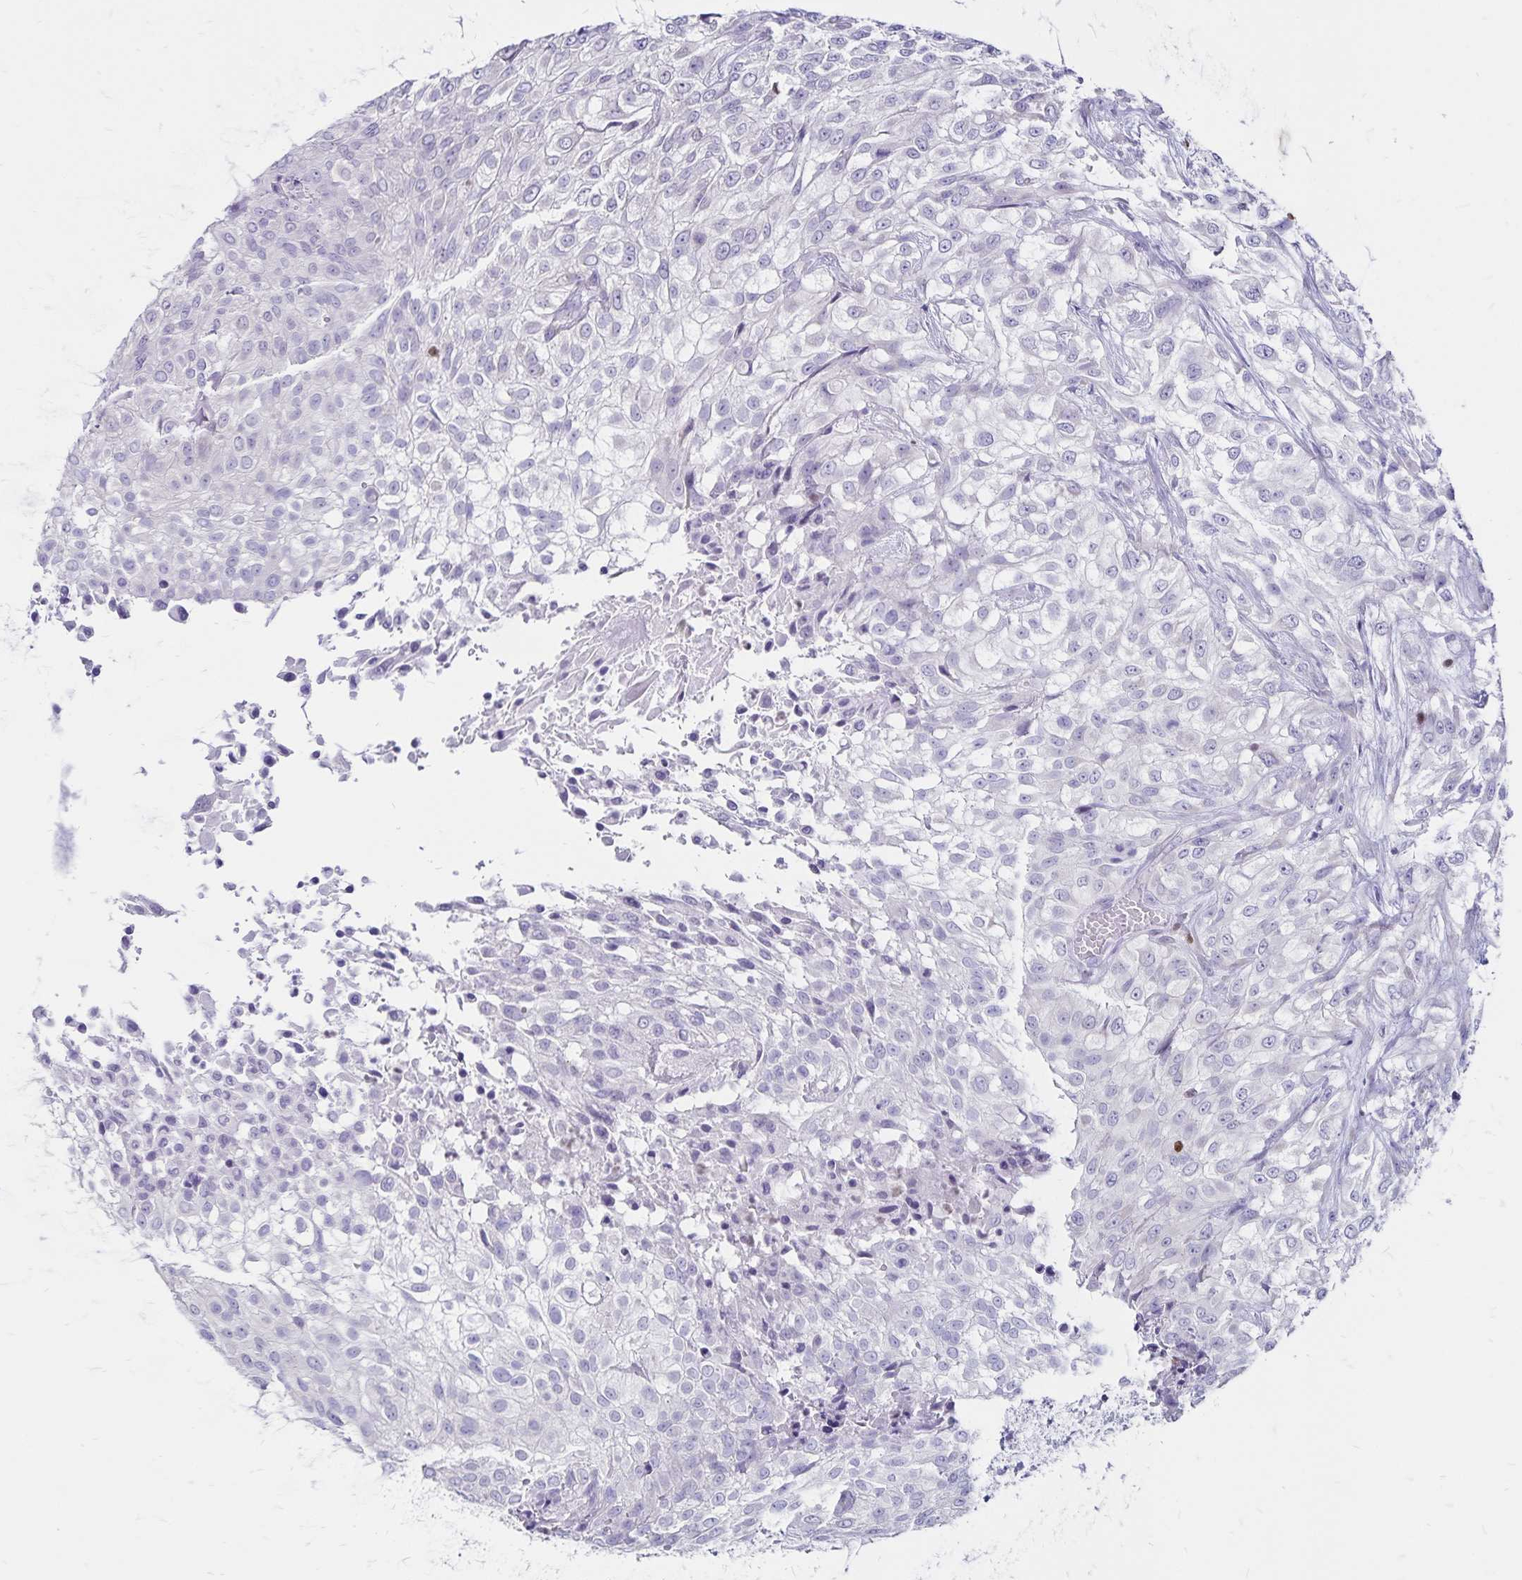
{"staining": {"intensity": "negative", "quantity": "none", "location": "none"}, "tissue": "urothelial cancer", "cell_type": "Tumor cells", "image_type": "cancer", "snomed": [{"axis": "morphology", "description": "Urothelial carcinoma, High grade"}, {"axis": "topography", "description": "Urinary bladder"}], "caption": "Histopathology image shows no significant protein staining in tumor cells of urothelial cancer.", "gene": "IKZF1", "patient": {"sex": "male", "age": 56}}